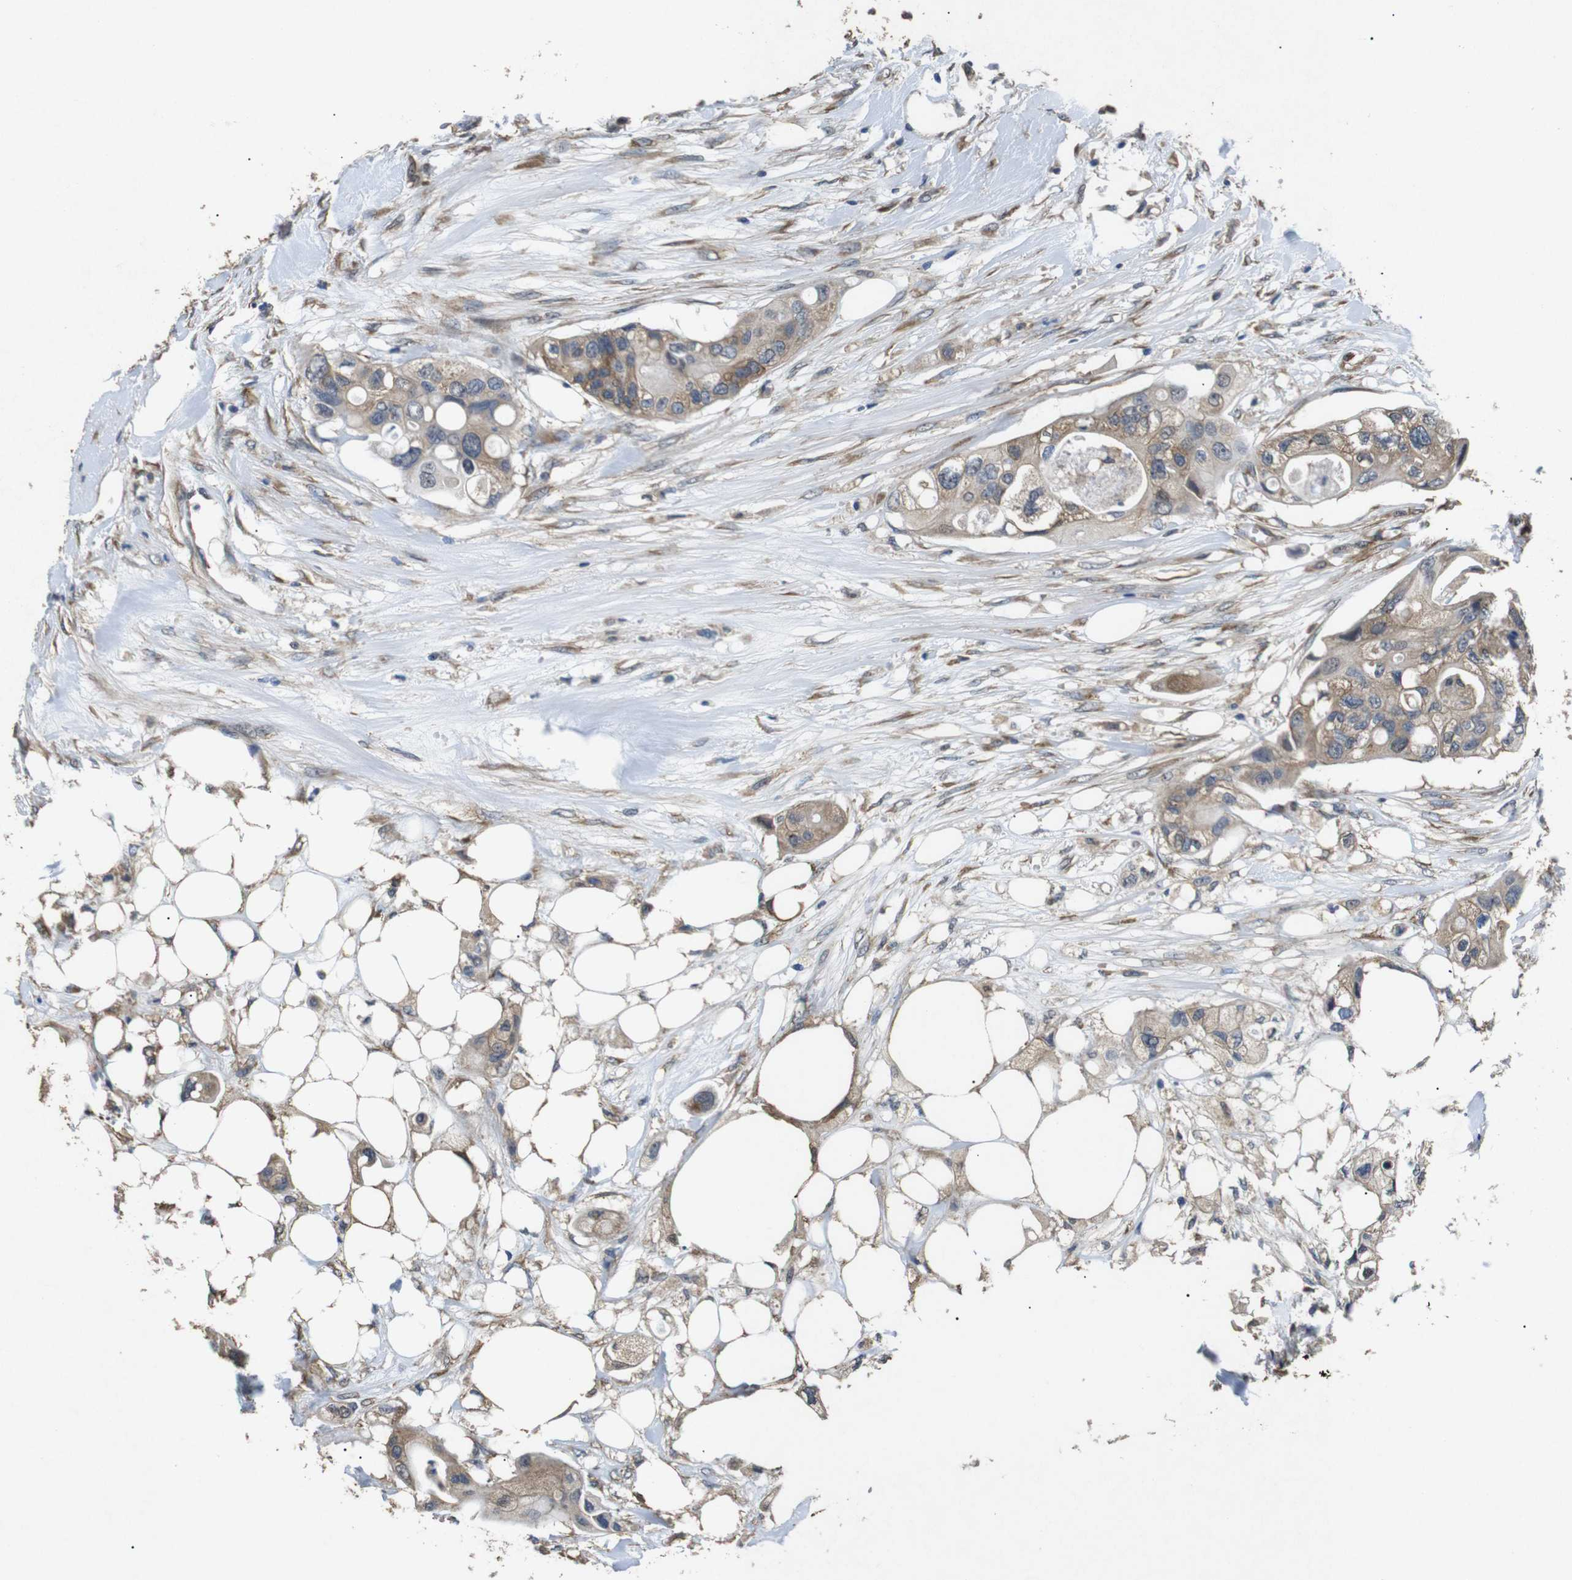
{"staining": {"intensity": "moderate", "quantity": ">75%", "location": "cytoplasmic/membranous"}, "tissue": "colorectal cancer", "cell_type": "Tumor cells", "image_type": "cancer", "snomed": [{"axis": "morphology", "description": "Adenocarcinoma, NOS"}, {"axis": "topography", "description": "Colon"}], "caption": "This is an image of IHC staining of adenocarcinoma (colorectal), which shows moderate staining in the cytoplasmic/membranous of tumor cells.", "gene": "BNIP3", "patient": {"sex": "female", "age": 57}}